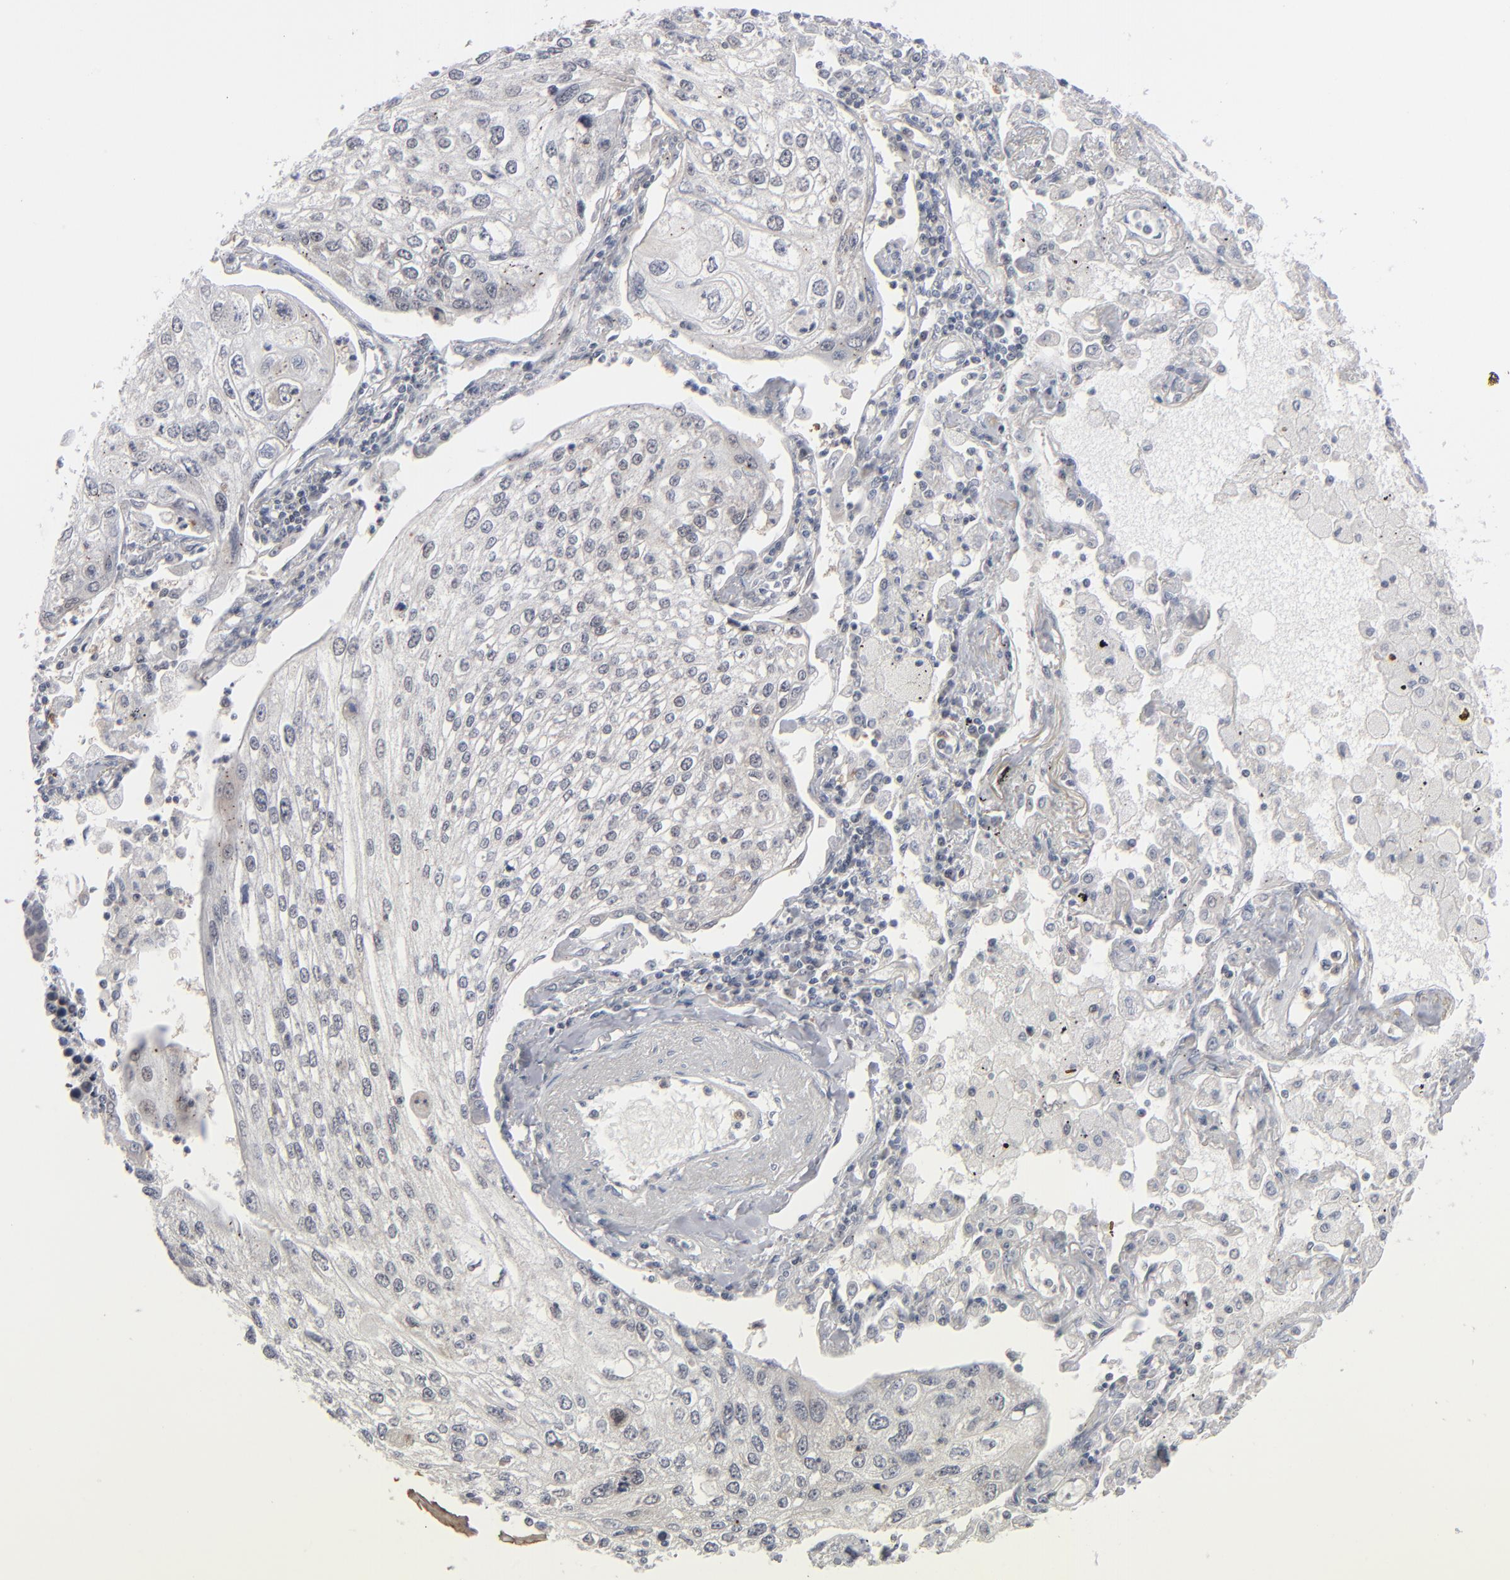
{"staining": {"intensity": "negative", "quantity": "none", "location": "none"}, "tissue": "lung cancer", "cell_type": "Tumor cells", "image_type": "cancer", "snomed": [{"axis": "morphology", "description": "Squamous cell carcinoma, NOS"}, {"axis": "topography", "description": "Lung"}], "caption": "DAB (3,3'-diaminobenzidine) immunohistochemical staining of lung squamous cell carcinoma exhibits no significant positivity in tumor cells. The staining is performed using DAB brown chromogen with nuclei counter-stained in using hematoxylin.", "gene": "POF1B", "patient": {"sex": "male", "age": 75}}